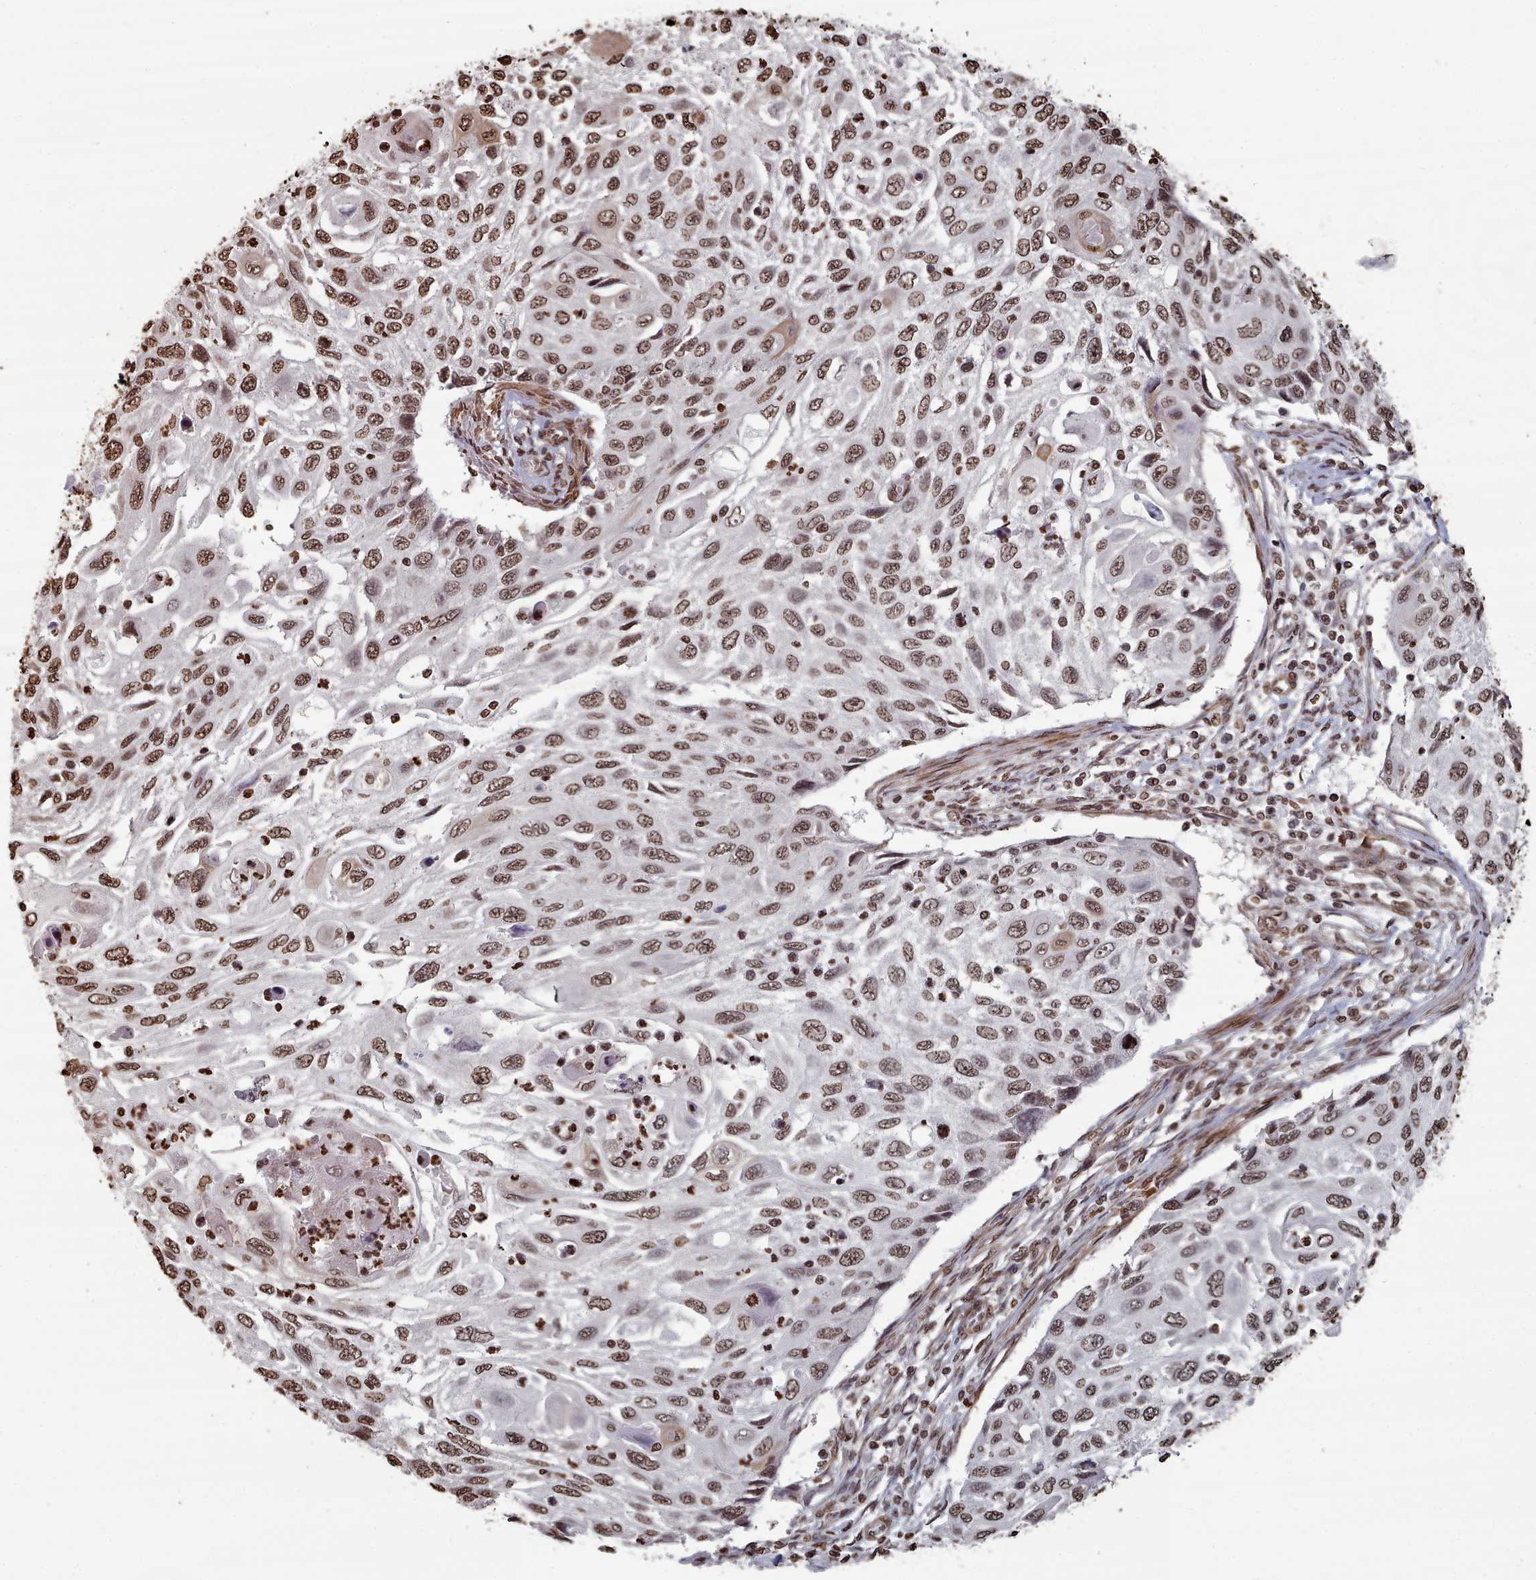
{"staining": {"intensity": "moderate", "quantity": ">75%", "location": "nuclear"}, "tissue": "cervical cancer", "cell_type": "Tumor cells", "image_type": "cancer", "snomed": [{"axis": "morphology", "description": "Squamous cell carcinoma, NOS"}, {"axis": "topography", "description": "Cervix"}], "caption": "The image displays a brown stain indicating the presence of a protein in the nuclear of tumor cells in cervical squamous cell carcinoma. (DAB (3,3'-diaminobenzidine) = brown stain, brightfield microscopy at high magnification).", "gene": "PLEKHG5", "patient": {"sex": "female", "age": 70}}